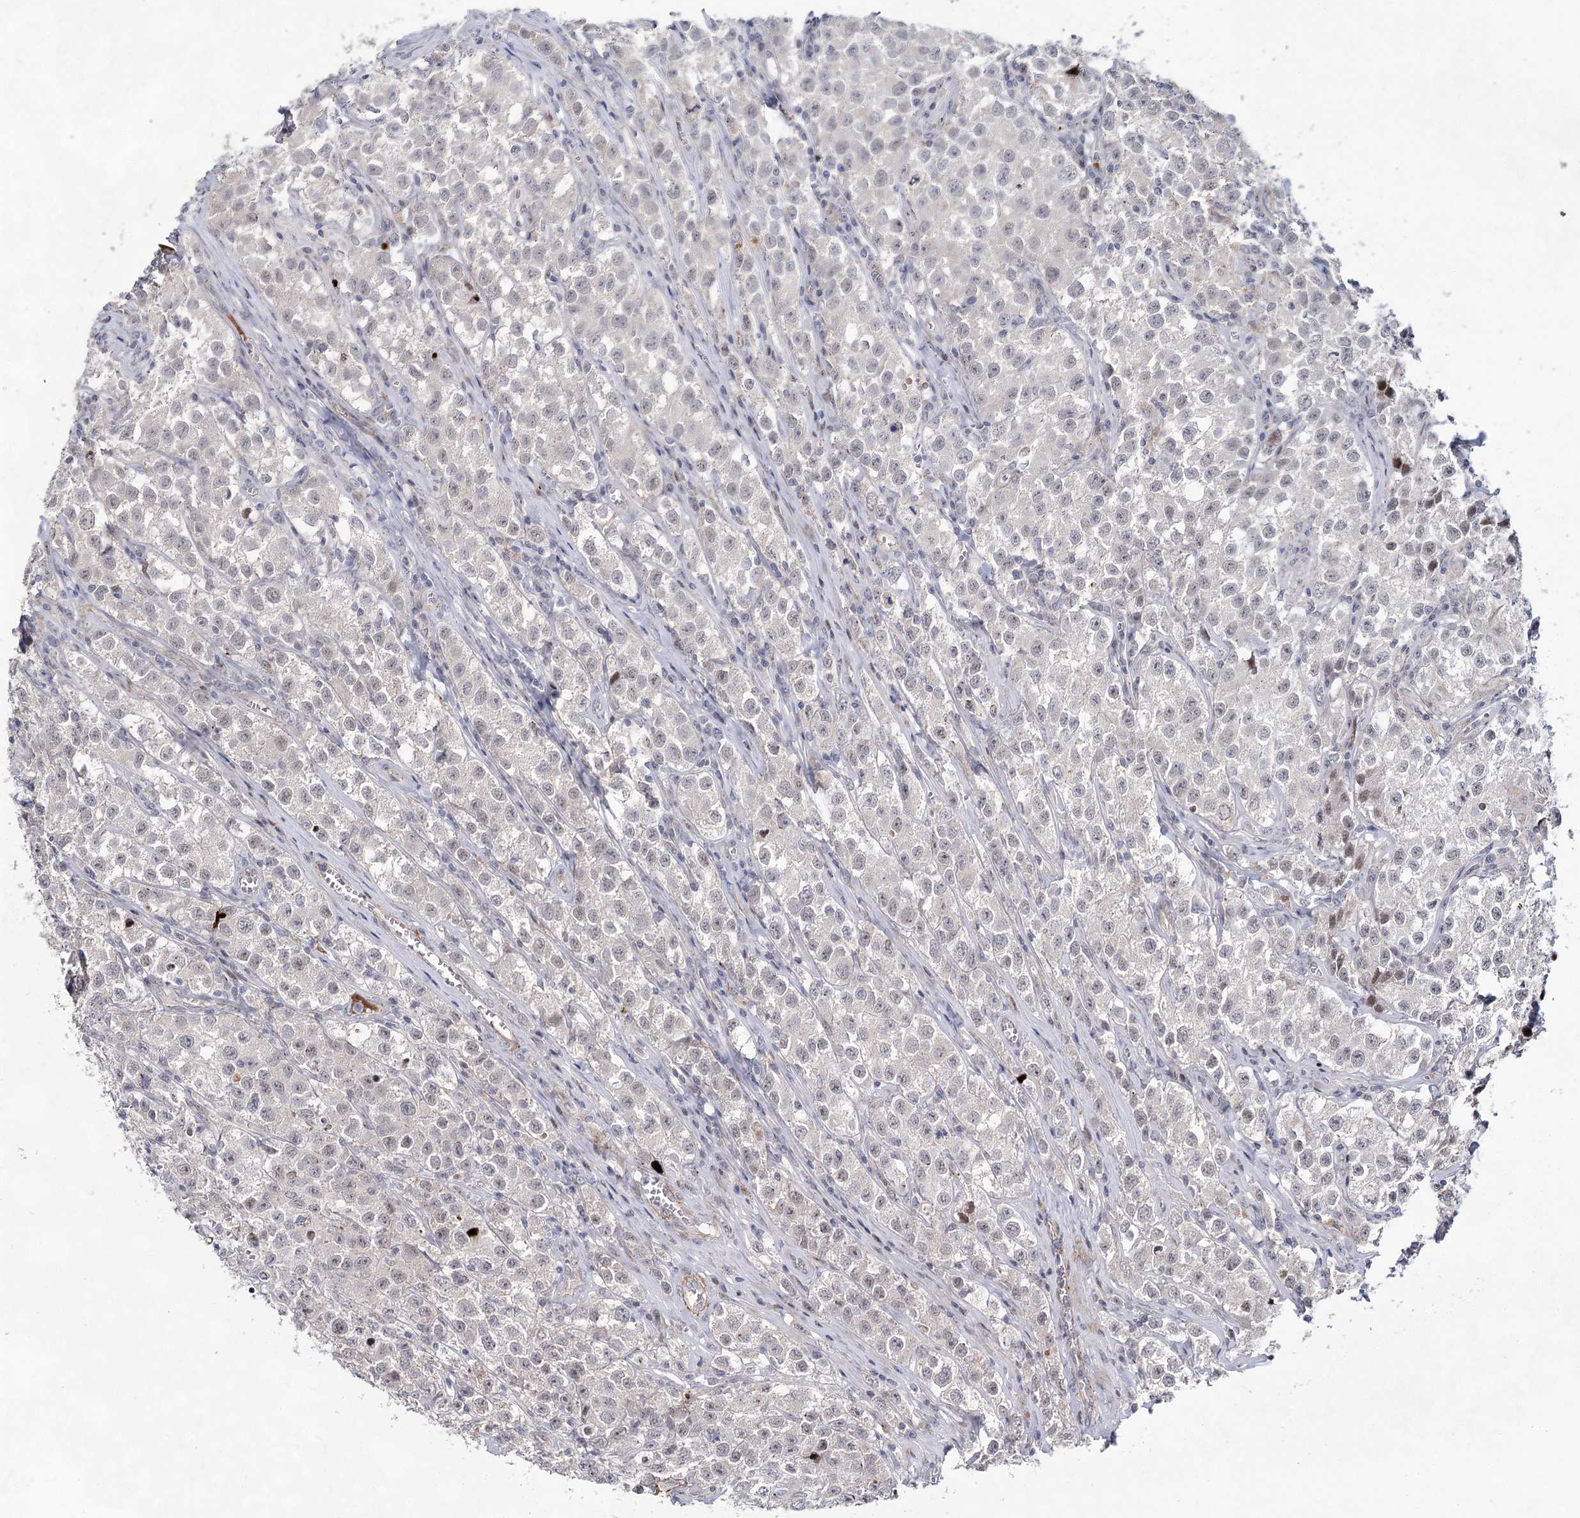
{"staining": {"intensity": "negative", "quantity": "none", "location": "none"}, "tissue": "testis cancer", "cell_type": "Tumor cells", "image_type": "cancer", "snomed": [{"axis": "morphology", "description": "Seminoma, NOS"}, {"axis": "morphology", "description": "Carcinoma, Embryonal, NOS"}, {"axis": "topography", "description": "Testis"}], "caption": "There is no significant expression in tumor cells of testis seminoma. Nuclei are stained in blue.", "gene": "ATL2", "patient": {"sex": "male", "age": 43}}